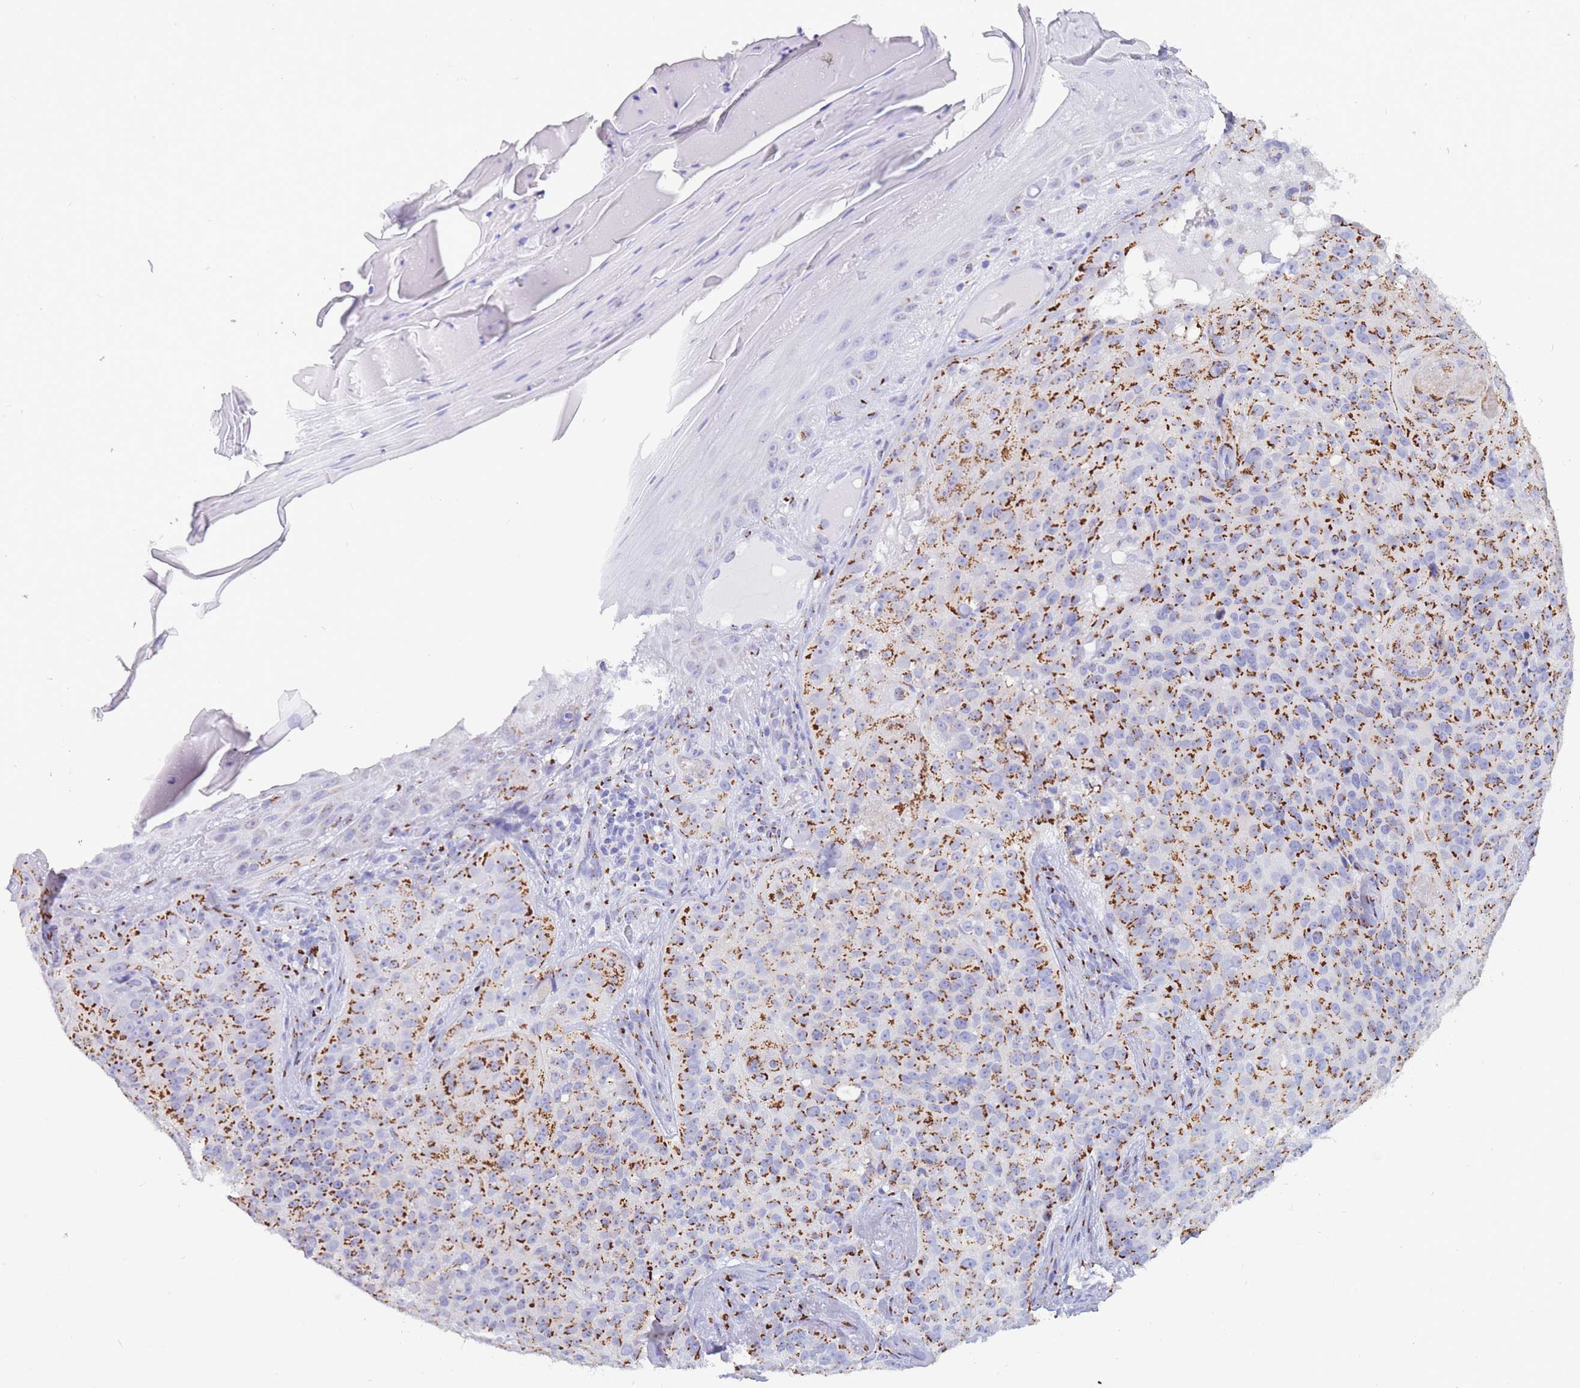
{"staining": {"intensity": "strong", "quantity": ">75%", "location": "cytoplasmic/membranous"}, "tissue": "skin cancer", "cell_type": "Tumor cells", "image_type": "cancer", "snomed": [{"axis": "morphology", "description": "Basal cell carcinoma"}, {"axis": "topography", "description": "Skin"}], "caption": "Protein staining of skin cancer (basal cell carcinoma) tissue exhibits strong cytoplasmic/membranous positivity in about >75% of tumor cells.", "gene": "FAM3C", "patient": {"sex": "female", "age": 92}}